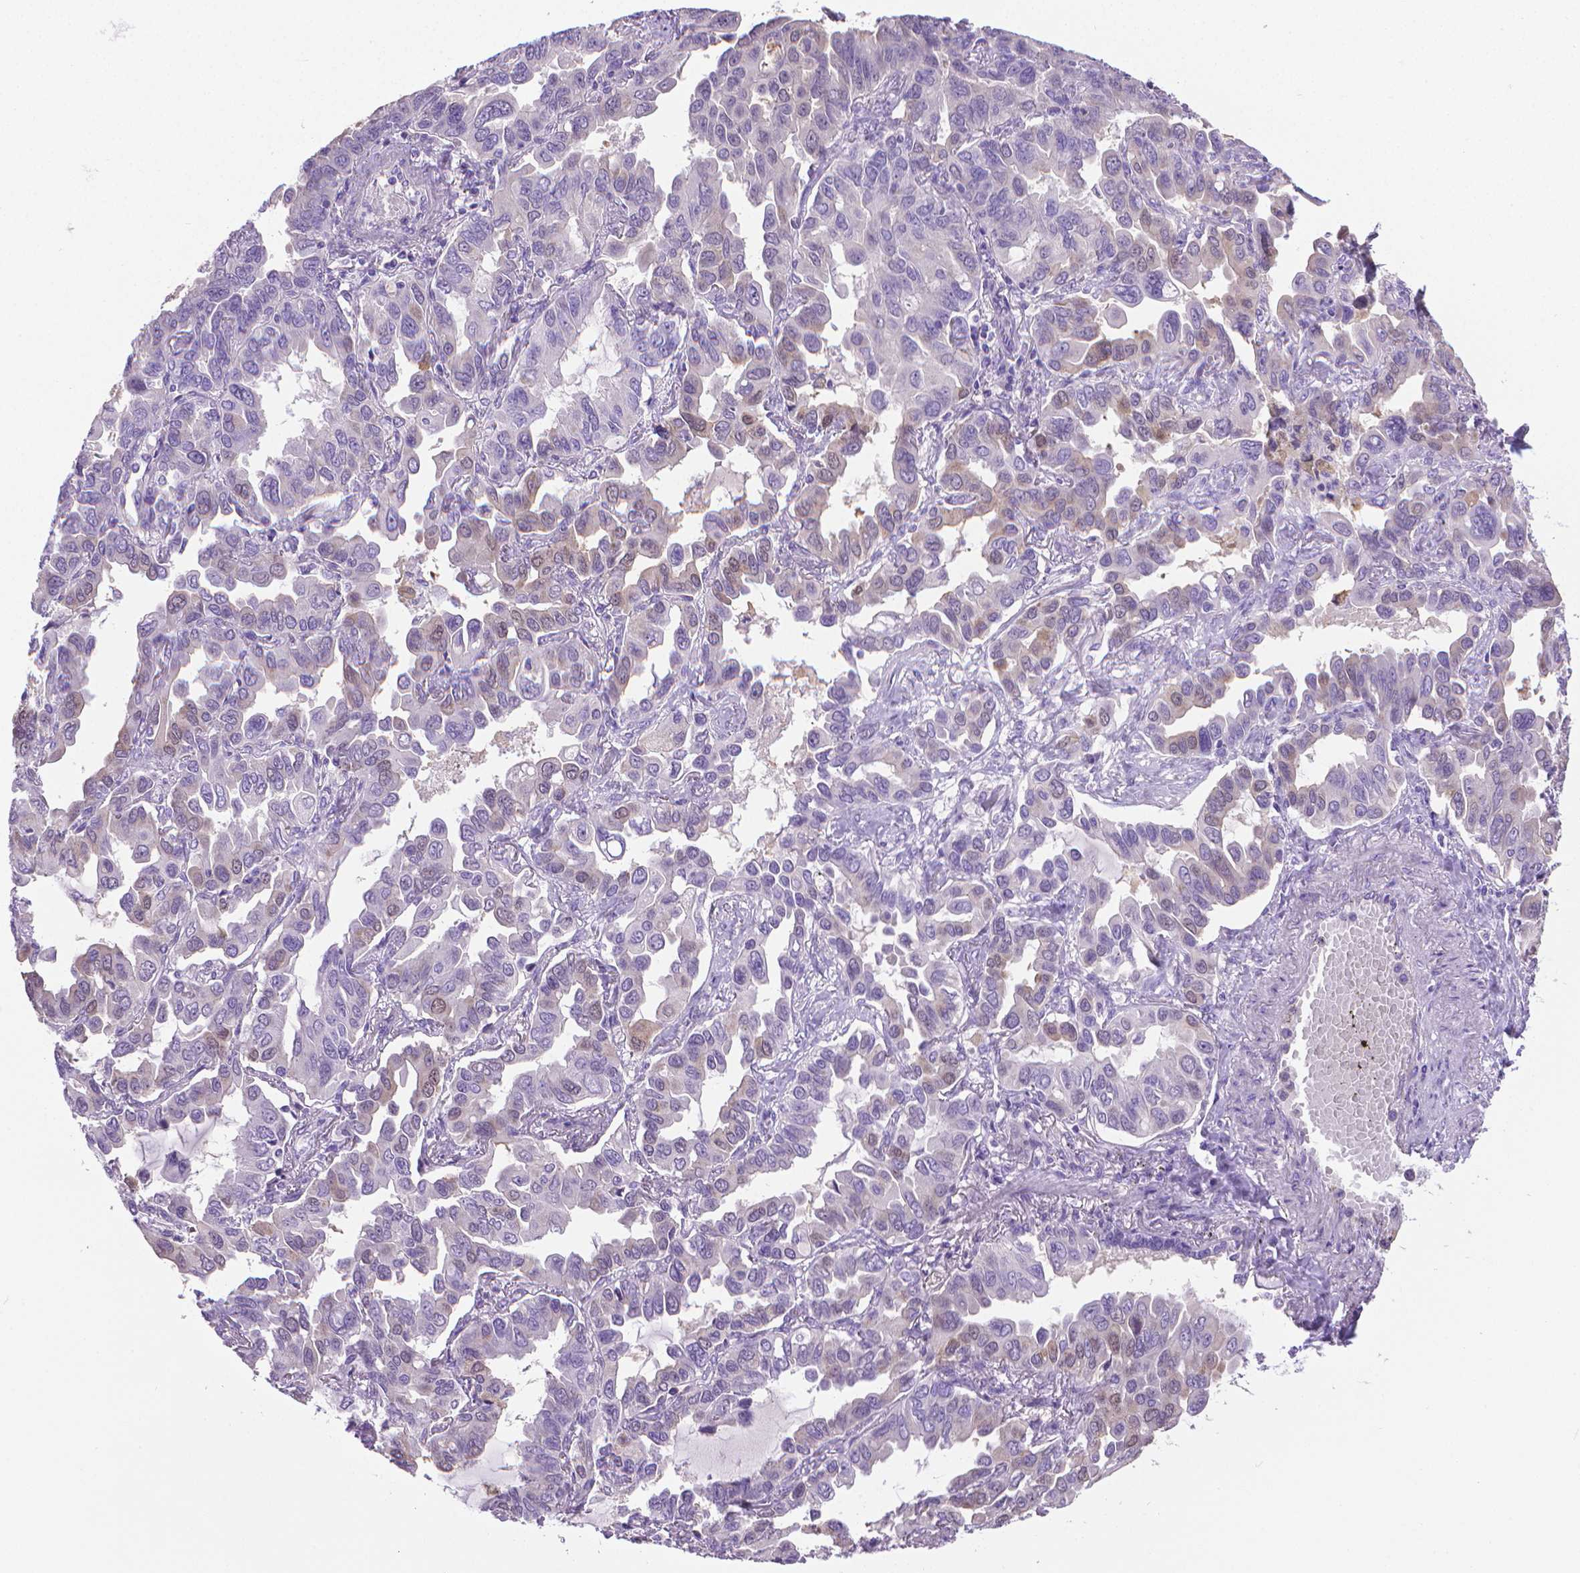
{"staining": {"intensity": "weak", "quantity": "<25%", "location": "cytoplasmic/membranous"}, "tissue": "lung cancer", "cell_type": "Tumor cells", "image_type": "cancer", "snomed": [{"axis": "morphology", "description": "Adenocarcinoma, NOS"}, {"axis": "topography", "description": "Lung"}], "caption": "The immunohistochemistry (IHC) histopathology image has no significant positivity in tumor cells of lung cancer tissue.", "gene": "PNMA2", "patient": {"sex": "male", "age": 64}}